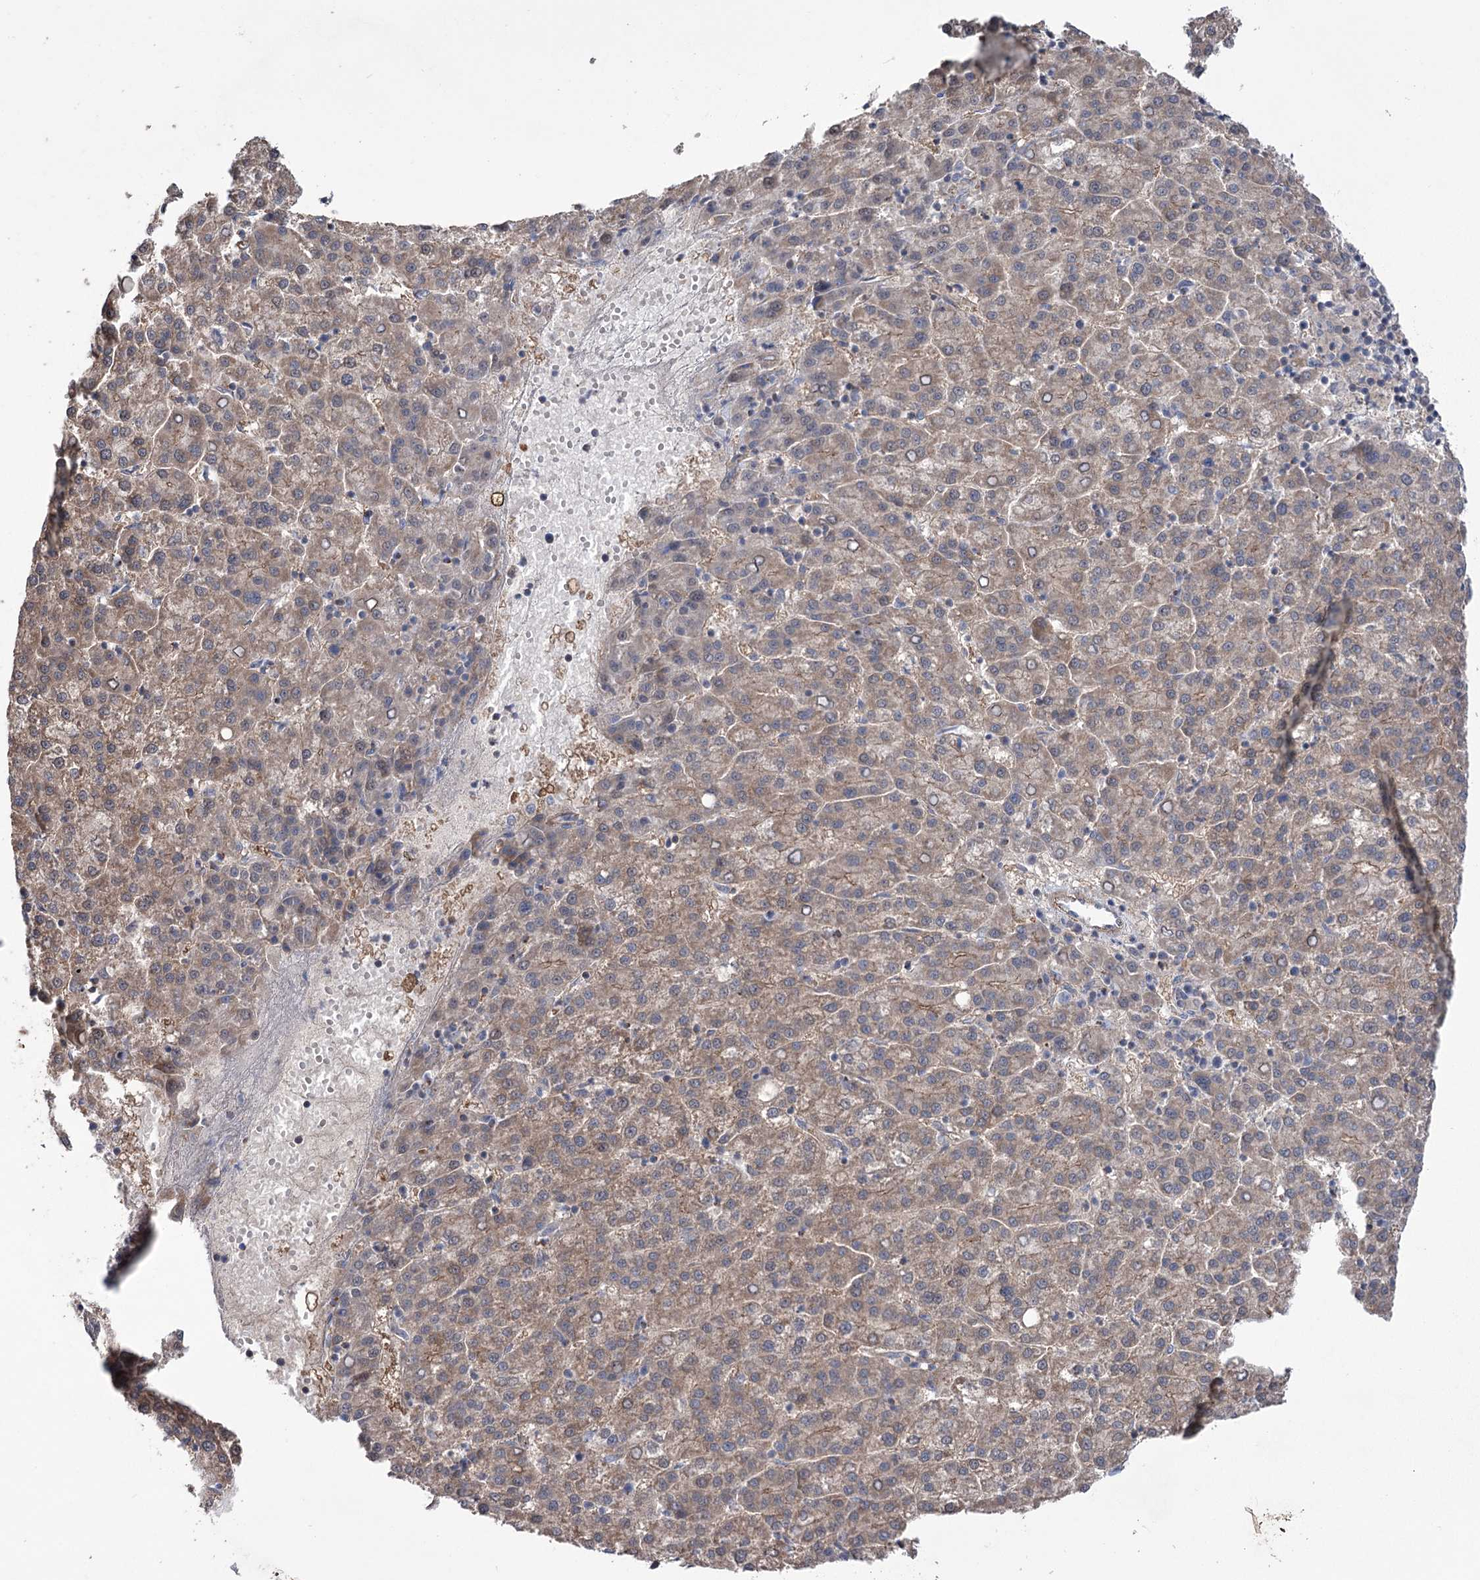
{"staining": {"intensity": "weak", "quantity": "25%-75%", "location": "cytoplasmic/membranous"}, "tissue": "liver cancer", "cell_type": "Tumor cells", "image_type": "cancer", "snomed": [{"axis": "morphology", "description": "Carcinoma, Hepatocellular, NOS"}, {"axis": "topography", "description": "Liver"}], "caption": "Human liver cancer stained for a protein (brown) shows weak cytoplasmic/membranous positive positivity in about 25%-75% of tumor cells.", "gene": "TRIM71", "patient": {"sex": "female", "age": 58}}